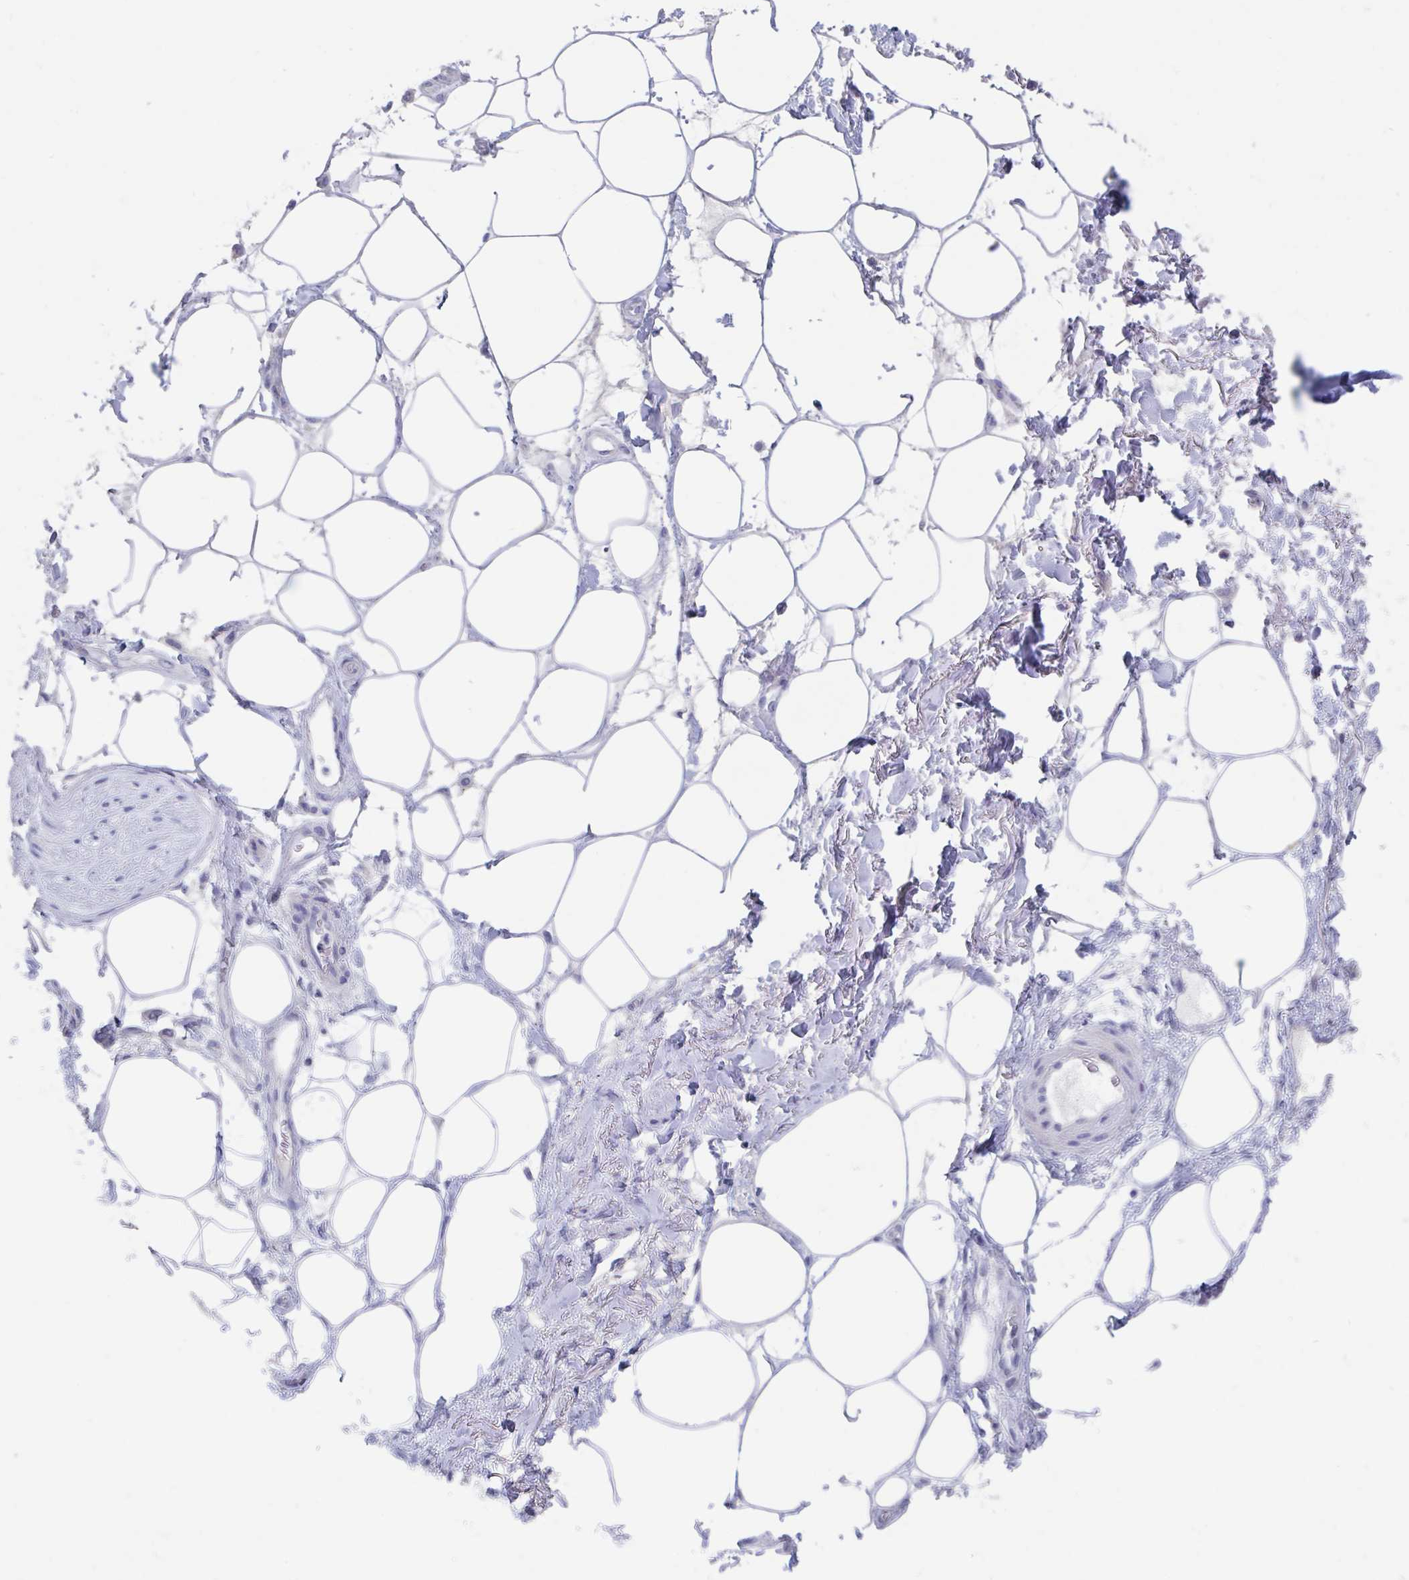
{"staining": {"intensity": "negative", "quantity": "none", "location": "none"}, "tissue": "adipose tissue", "cell_type": "Adipocytes", "image_type": "normal", "snomed": [{"axis": "morphology", "description": "Normal tissue, NOS"}, {"axis": "topography", "description": "Vagina"}, {"axis": "topography", "description": "Peripheral nerve tissue"}], "caption": "IHC micrograph of normal adipose tissue: human adipose tissue stained with DAB demonstrates no significant protein positivity in adipocytes.", "gene": "NOXRED1", "patient": {"sex": "female", "age": 71}}